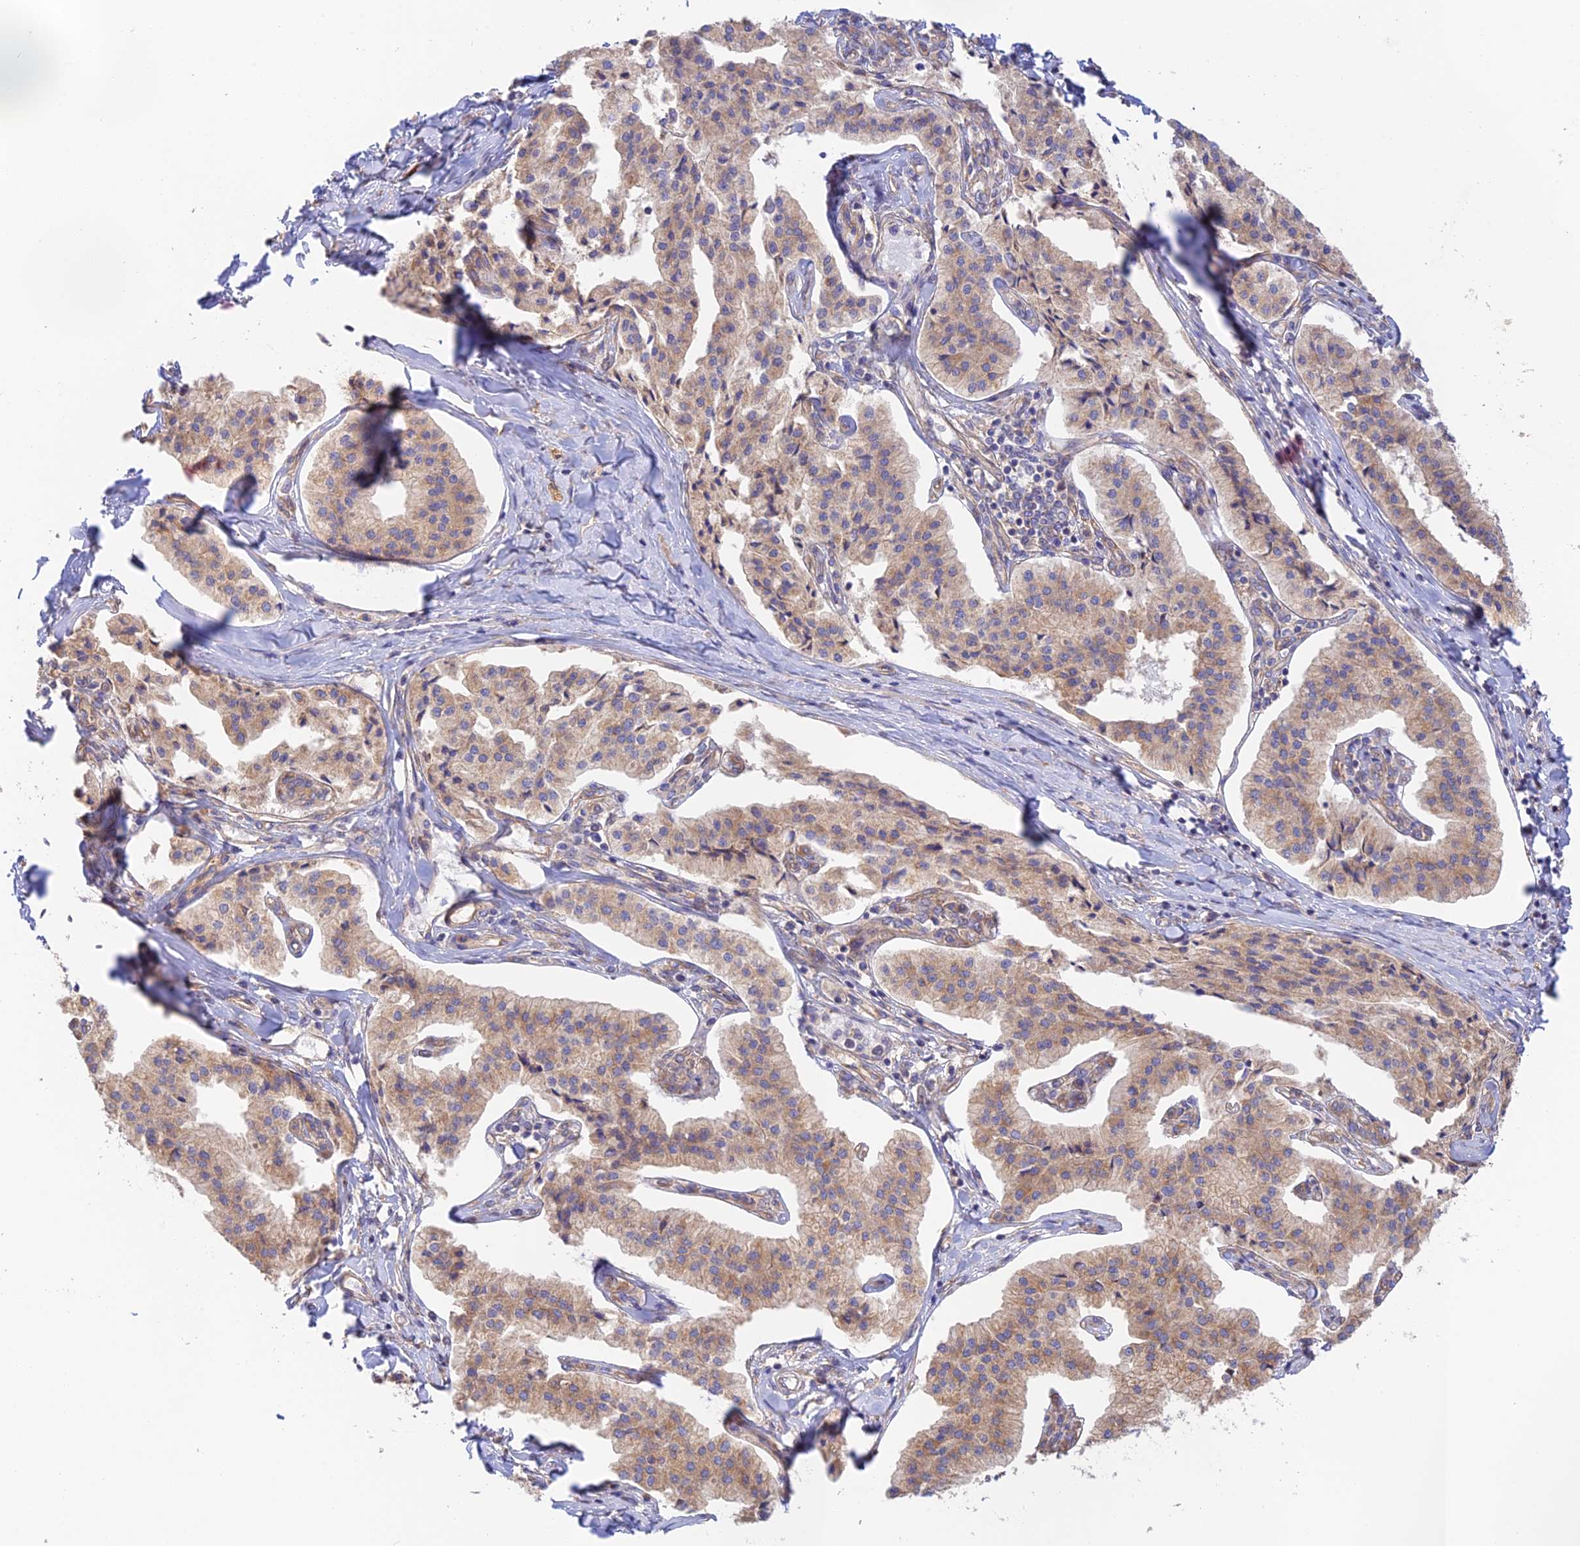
{"staining": {"intensity": "weak", "quantity": ">75%", "location": "cytoplasmic/membranous"}, "tissue": "pancreatic cancer", "cell_type": "Tumor cells", "image_type": "cancer", "snomed": [{"axis": "morphology", "description": "Adenocarcinoma, NOS"}, {"axis": "topography", "description": "Pancreas"}], "caption": "Immunohistochemical staining of human pancreatic adenocarcinoma shows weak cytoplasmic/membranous protein staining in approximately >75% of tumor cells. Using DAB (3,3'-diaminobenzidine) (brown) and hematoxylin (blue) stains, captured at high magnification using brightfield microscopy.", "gene": "MYO9A", "patient": {"sex": "female", "age": 50}}